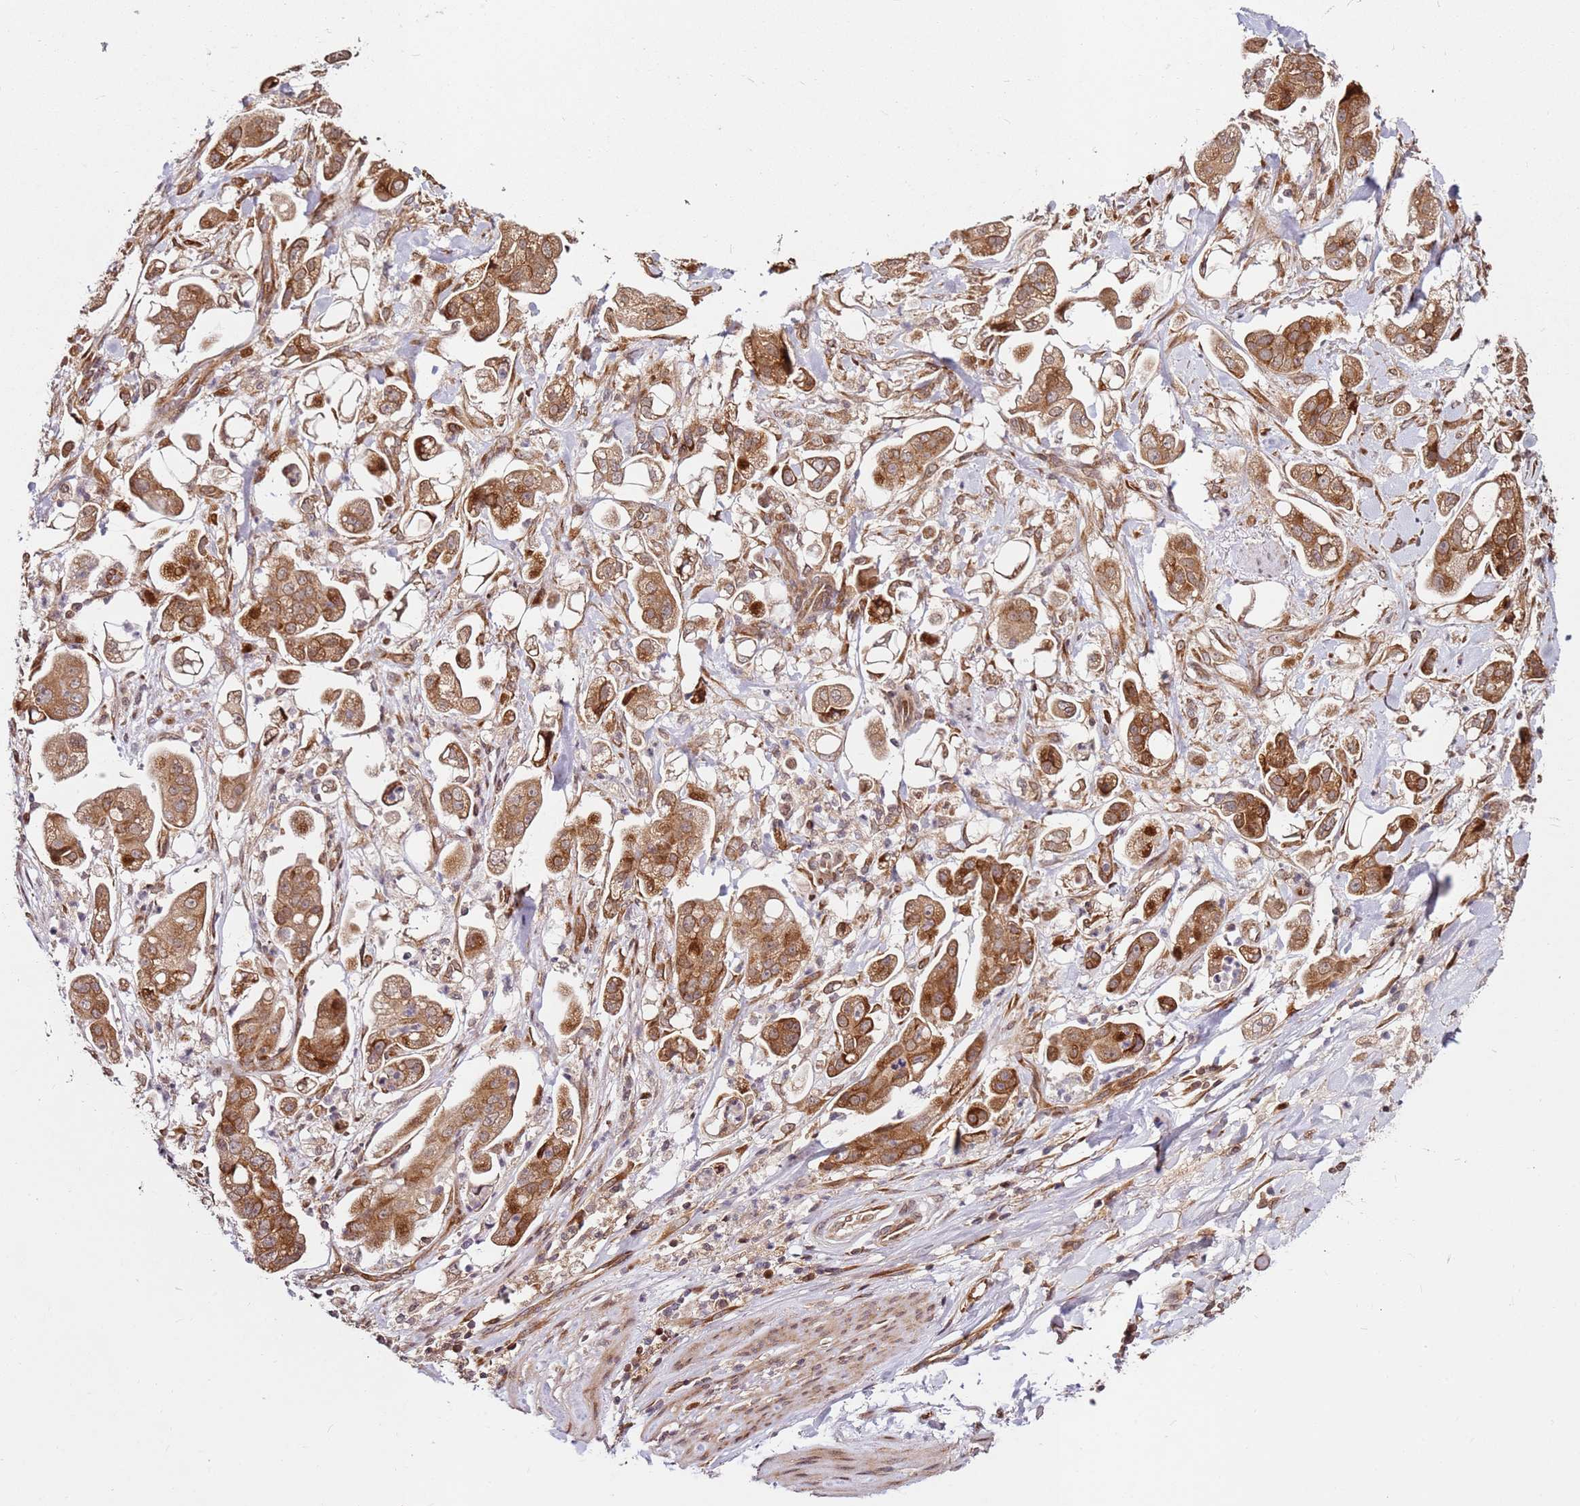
{"staining": {"intensity": "moderate", "quantity": ">75%", "location": "cytoplasmic/membranous"}, "tissue": "stomach cancer", "cell_type": "Tumor cells", "image_type": "cancer", "snomed": [{"axis": "morphology", "description": "Adenocarcinoma, NOS"}, {"axis": "topography", "description": "Stomach"}], "caption": "Tumor cells reveal moderate cytoplasmic/membranous staining in approximately >75% of cells in adenocarcinoma (stomach). (DAB (3,3'-diaminobenzidine) IHC, brown staining for protein, blue staining for nuclei).", "gene": "RPS3A", "patient": {"sex": "male", "age": 62}}